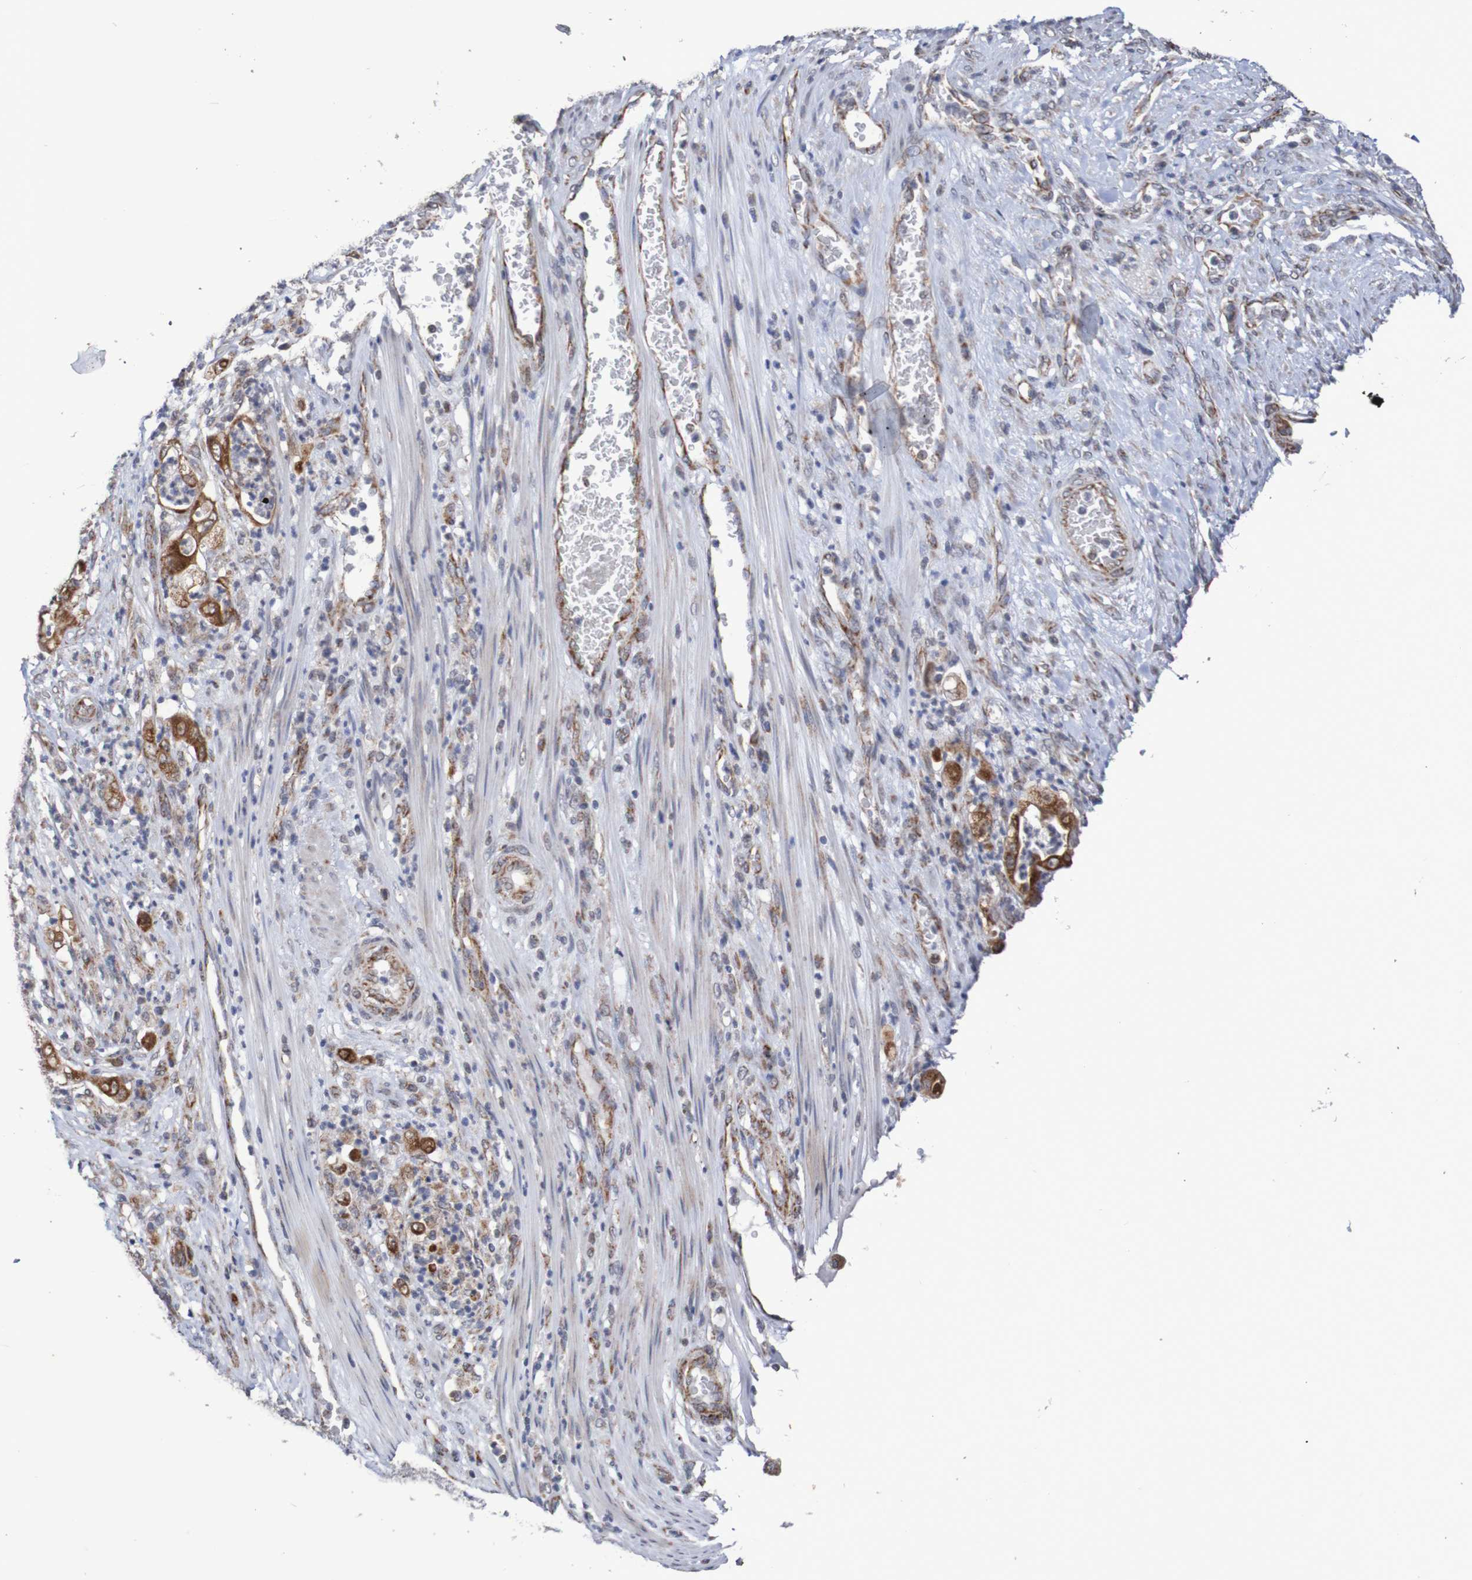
{"staining": {"intensity": "strong", "quantity": ">75%", "location": "cytoplasmic/membranous"}, "tissue": "stomach cancer", "cell_type": "Tumor cells", "image_type": "cancer", "snomed": [{"axis": "morphology", "description": "Adenocarcinoma, NOS"}, {"axis": "topography", "description": "Stomach"}], "caption": "High-magnification brightfield microscopy of stomach cancer stained with DAB (3,3'-diaminobenzidine) (brown) and counterstained with hematoxylin (blue). tumor cells exhibit strong cytoplasmic/membranous positivity is seen in about>75% of cells.", "gene": "DVL1", "patient": {"sex": "female", "age": 73}}